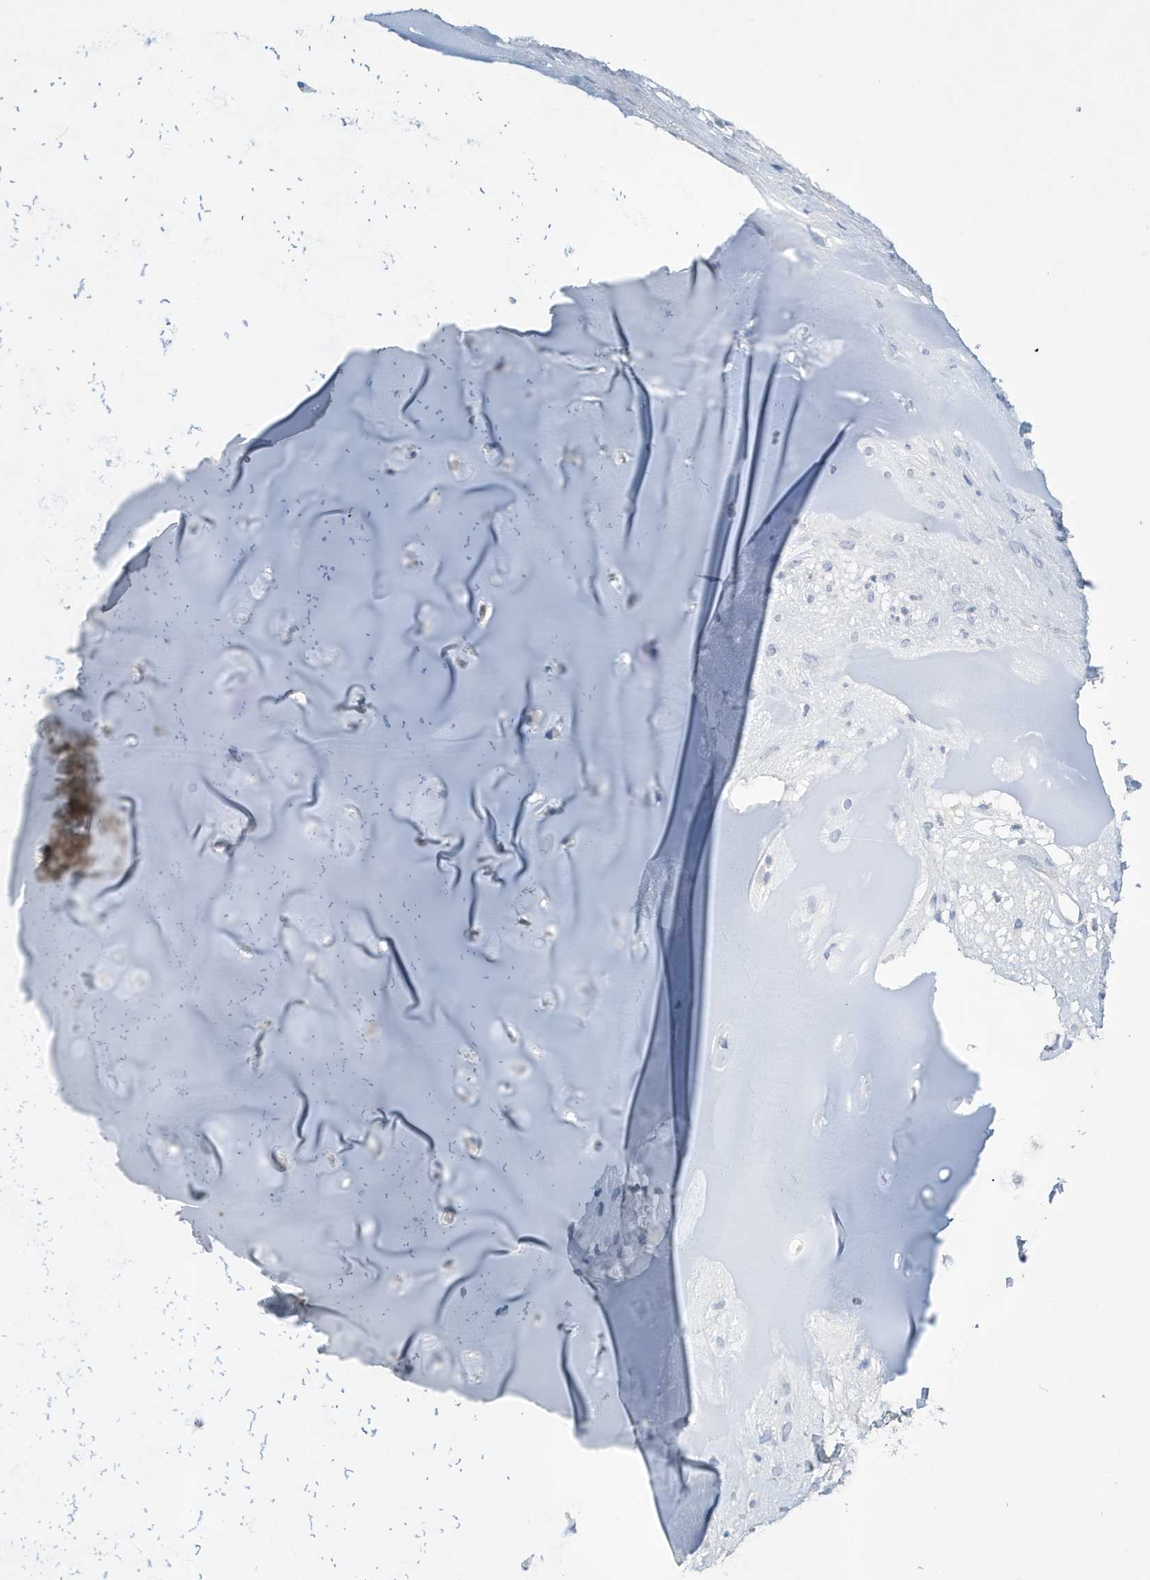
{"staining": {"intensity": "negative", "quantity": "none", "location": "none"}, "tissue": "adipose tissue", "cell_type": "Adipocytes", "image_type": "normal", "snomed": [{"axis": "morphology", "description": "Normal tissue, NOS"}, {"axis": "morphology", "description": "Basal cell carcinoma"}, {"axis": "topography", "description": "Cartilage tissue"}, {"axis": "topography", "description": "Nasopharynx"}, {"axis": "topography", "description": "Oral tissue"}], "caption": "Benign adipose tissue was stained to show a protein in brown. There is no significant expression in adipocytes. (Brightfield microscopy of DAB (3,3'-diaminobenzidine) IHC at high magnification).", "gene": "UGT2B4", "patient": {"sex": "female", "age": 77}}